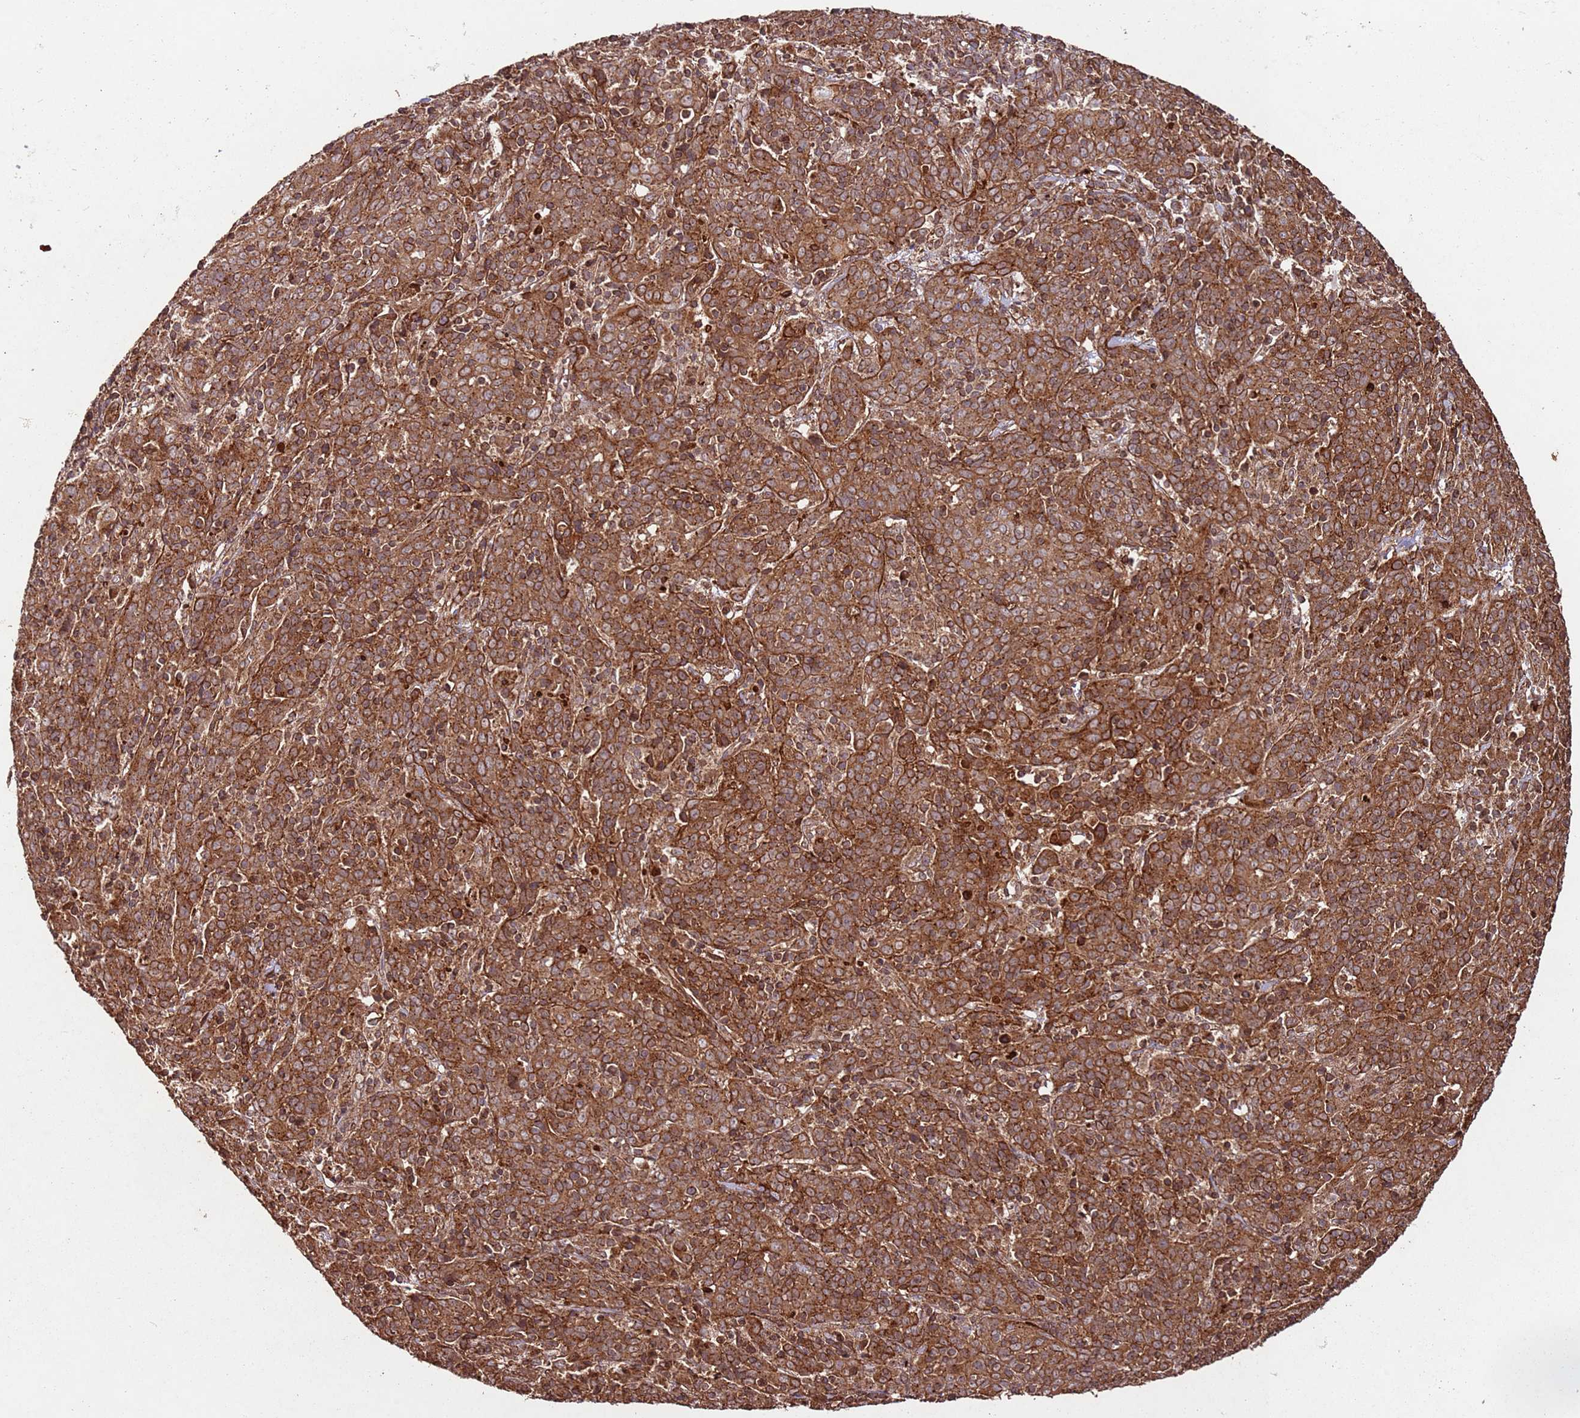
{"staining": {"intensity": "strong", "quantity": ">75%", "location": "cytoplasmic/membranous"}, "tissue": "cervical cancer", "cell_type": "Tumor cells", "image_type": "cancer", "snomed": [{"axis": "morphology", "description": "Squamous cell carcinoma, NOS"}, {"axis": "topography", "description": "Cervix"}], "caption": "Immunohistochemical staining of cervical cancer demonstrates strong cytoplasmic/membranous protein positivity in approximately >75% of tumor cells. (Brightfield microscopy of DAB IHC at high magnification).", "gene": "FAM186A", "patient": {"sex": "female", "age": 67}}